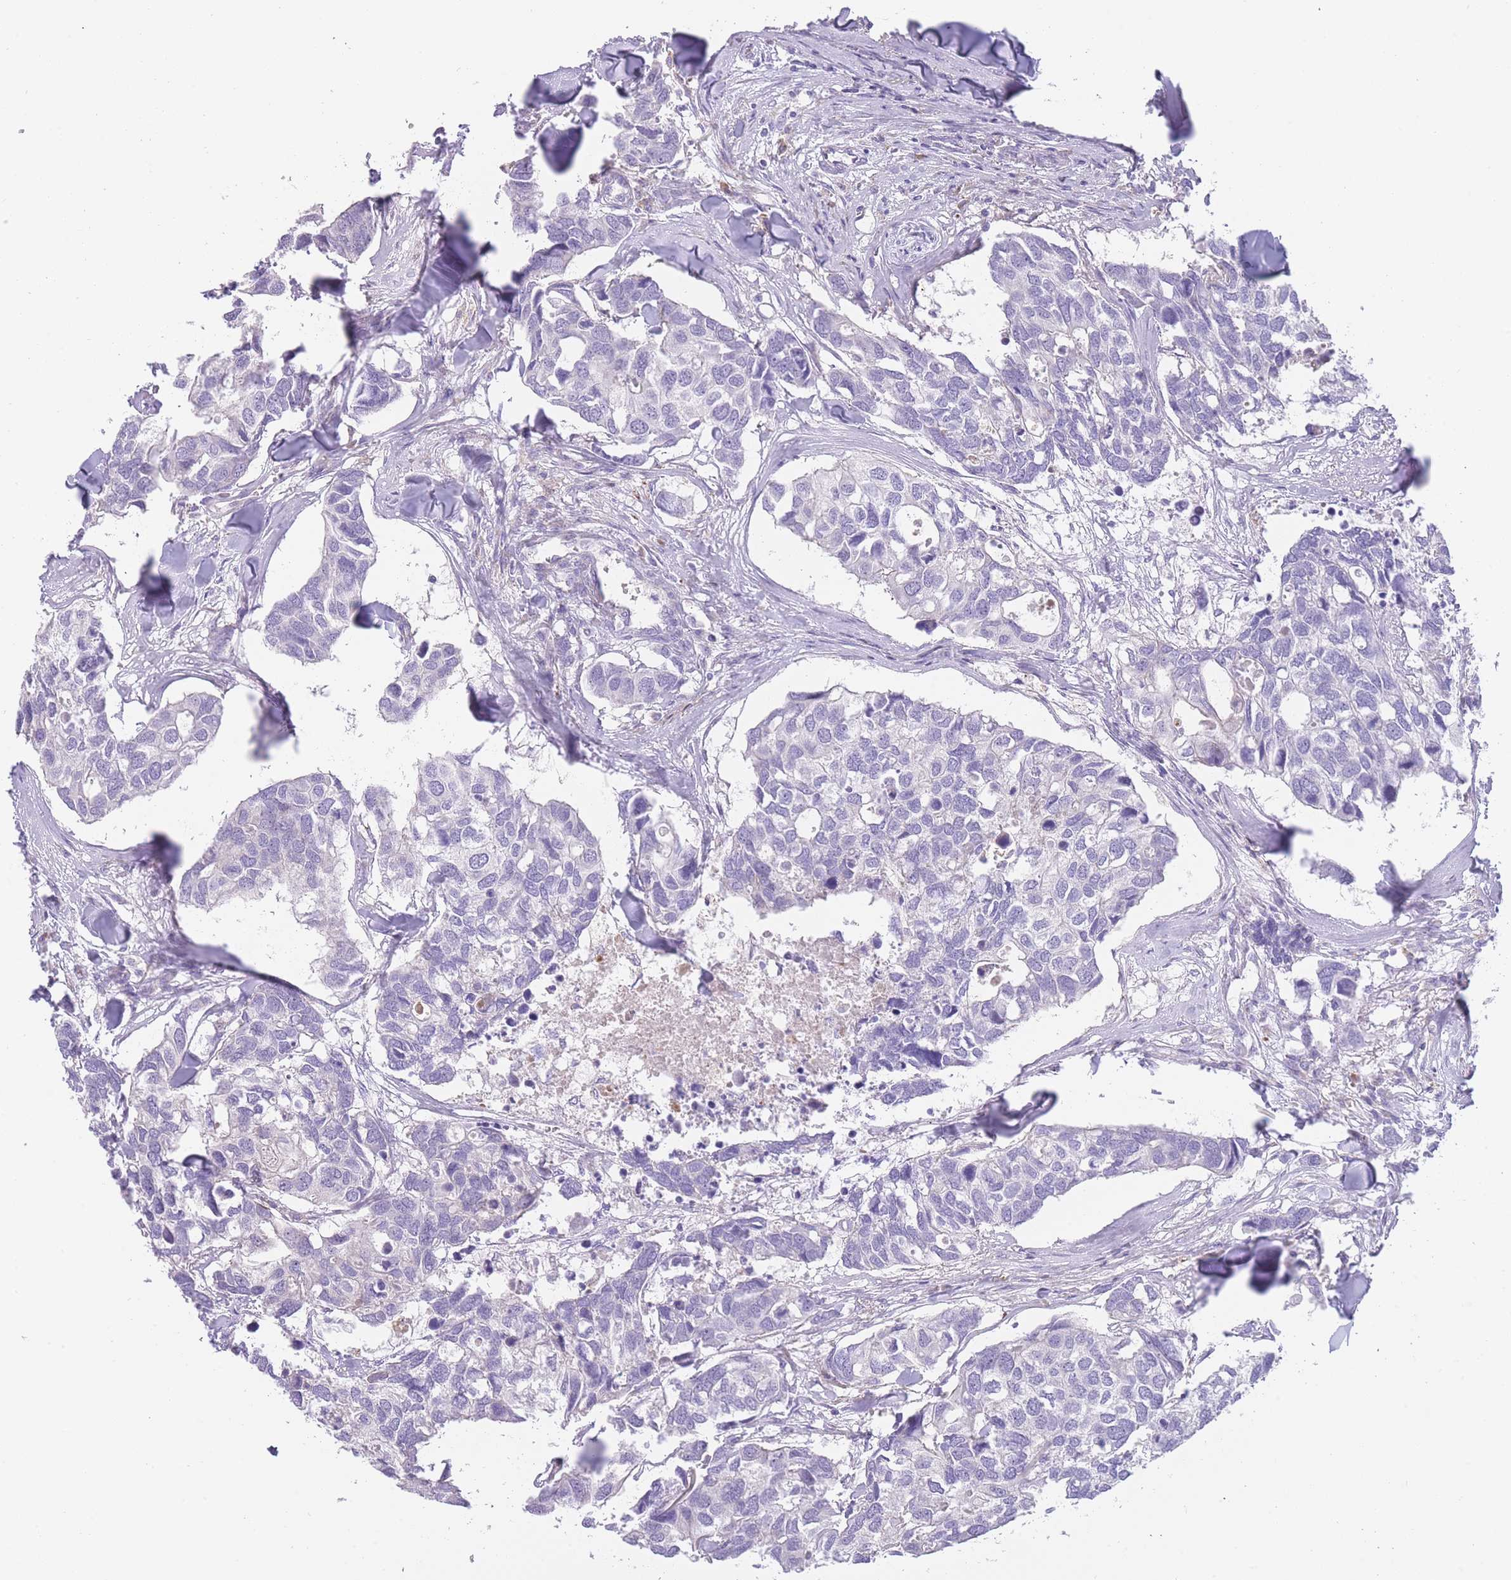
{"staining": {"intensity": "negative", "quantity": "none", "location": "none"}, "tissue": "breast cancer", "cell_type": "Tumor cells", "image_type": "cancer", "snomed": [{"axis": "morphology", "description": "Duct carcinoma"}, {"axis": "topography", "description": "Breast"}], "caption": "Tumor cells are negative for brown protein staining in infiltrating ductal carcinoma (breast).", "gene": "IMPG1", "patient": {"sex": "female", "age": 83}}